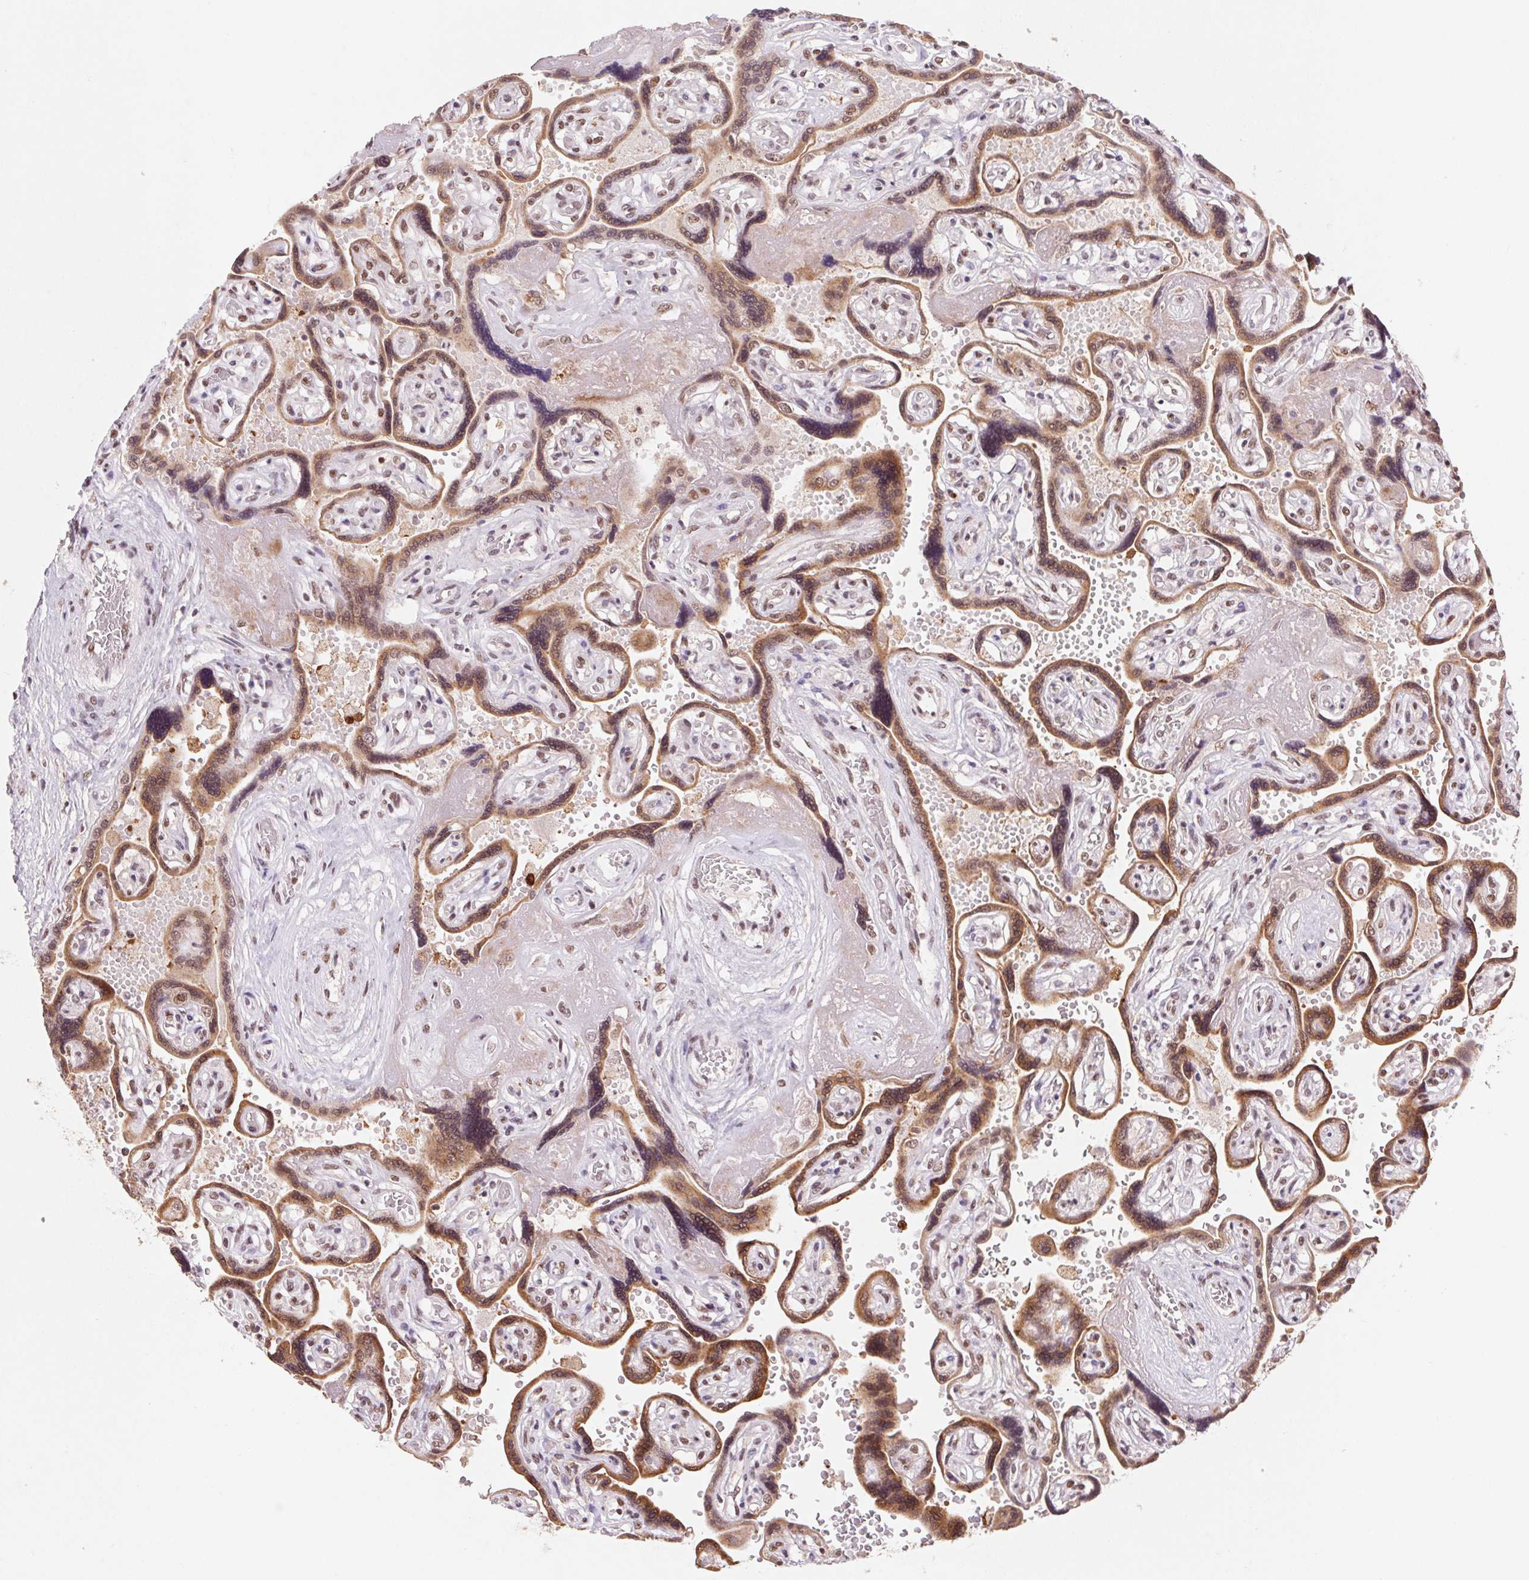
{"staining": {"intensity": "strong", "quantity": ">75%", "location": "nuclear"}, "tissue": "placenta", "cell_type": "Decidual cells", "image_type": "normal", "snomed": [{"axis": "morphology", "description": "Normal tissue, NOS"}, {"axis": "topography", "description": "Placenta"}], "caption": "Strong nuclear expression for a protein is seen in approximately >75% of decidual cells of unremarkable placenta using IHC.", "gene": "SNRPG", "patient": {"sex": "female", "age": 32}}